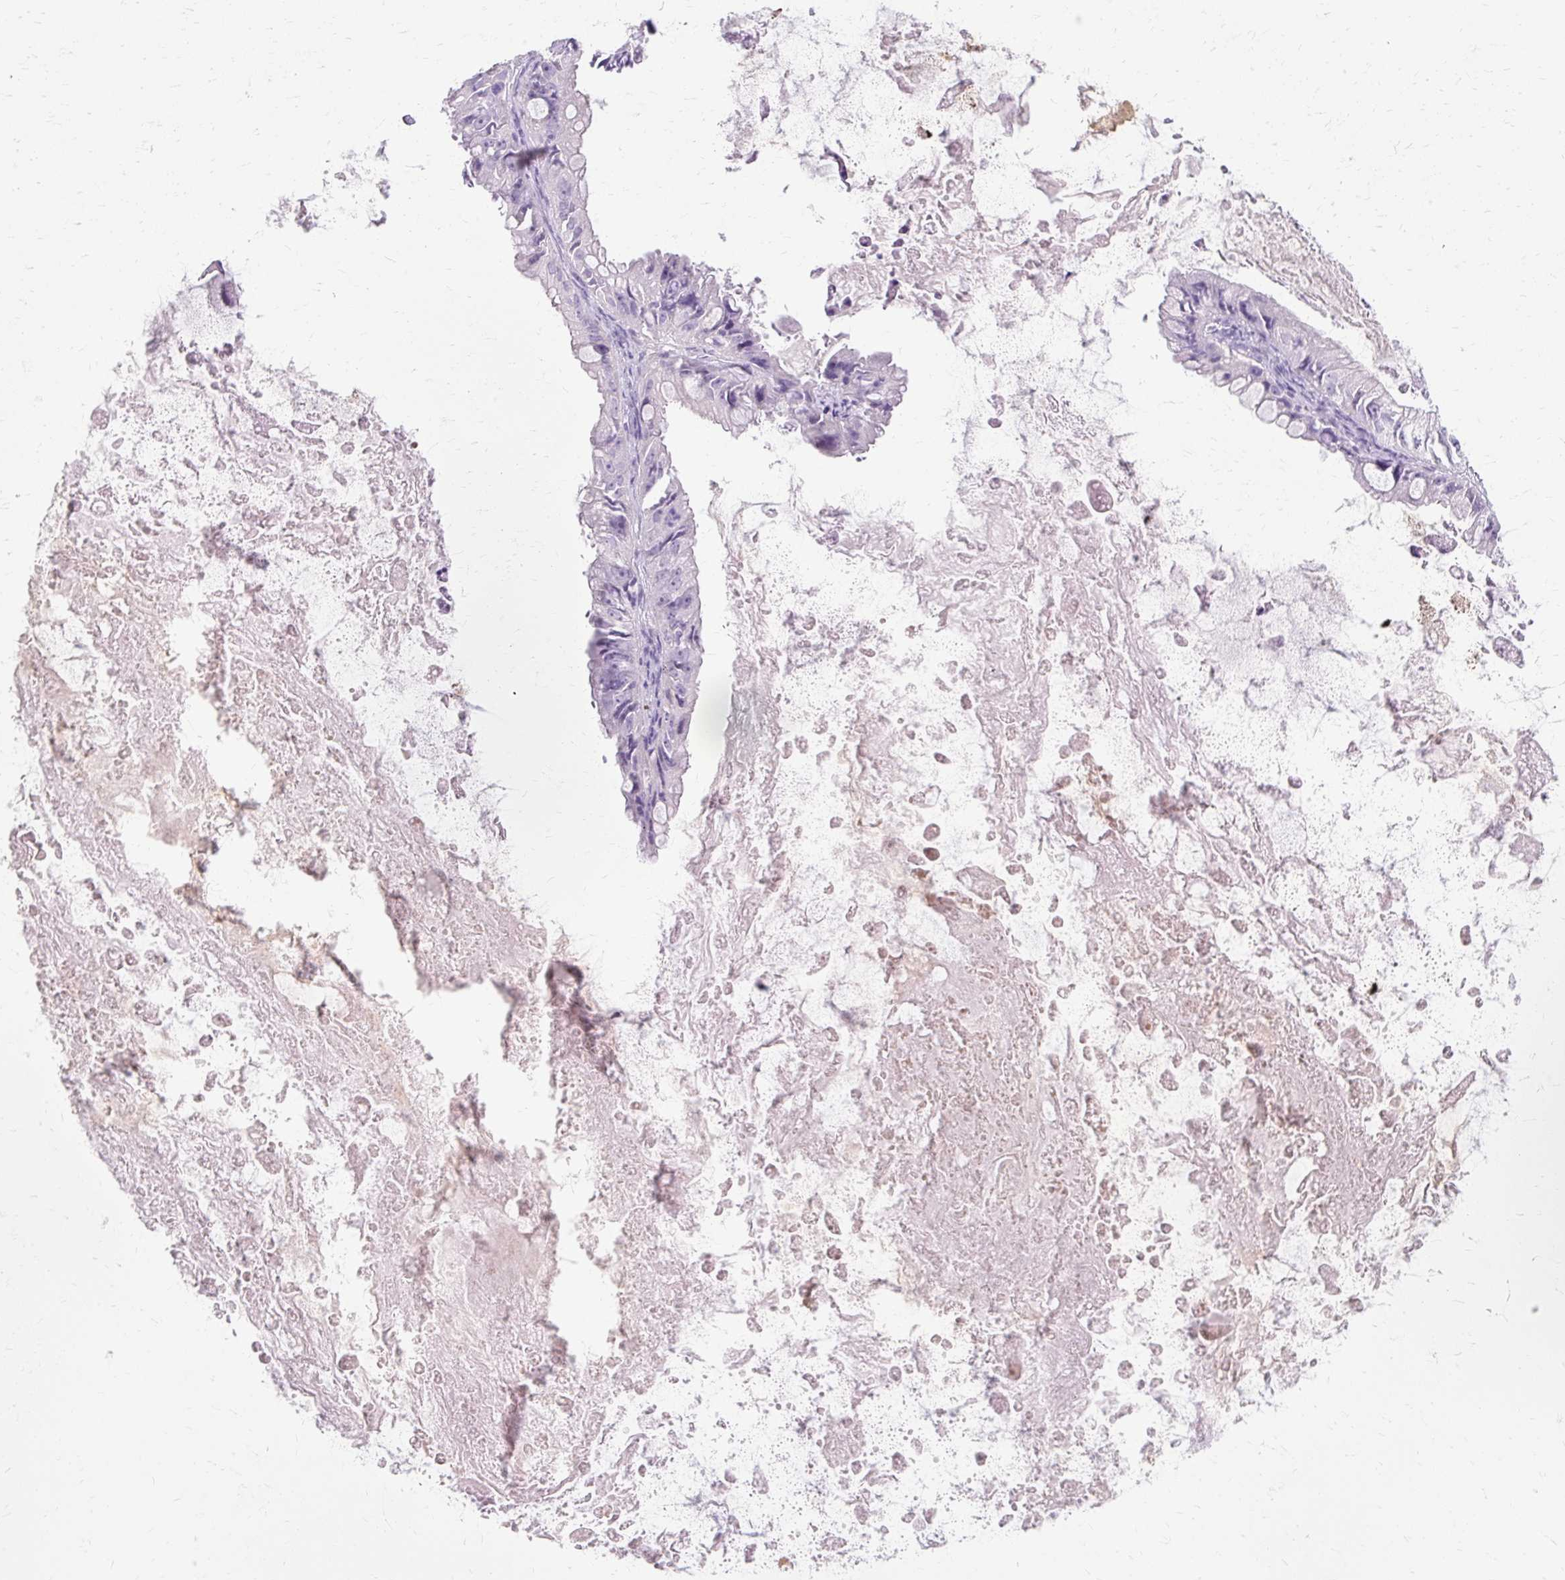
{"staining": {"intensity": "negative", "quantity": "none", "location": "none"}, "tissue": "ovarian cancer", "cell_type": "Tumor cells", "image_type": "cancer", "snomed": [{"axis": "morphology", "description": "Cystadenocarcinoma, mucinous, NOS"}, {"axis": "topography", "description": "Ovary"}], "caption": "DAB (3,3'-diaminobenzidine) immunohistochemical staining of human ovarian mucinous cystadenocarcinoma displays no significant expression in tumor cells.", "gene": "HSD11B1", "patient": {"sex": "female", "age": 61}}